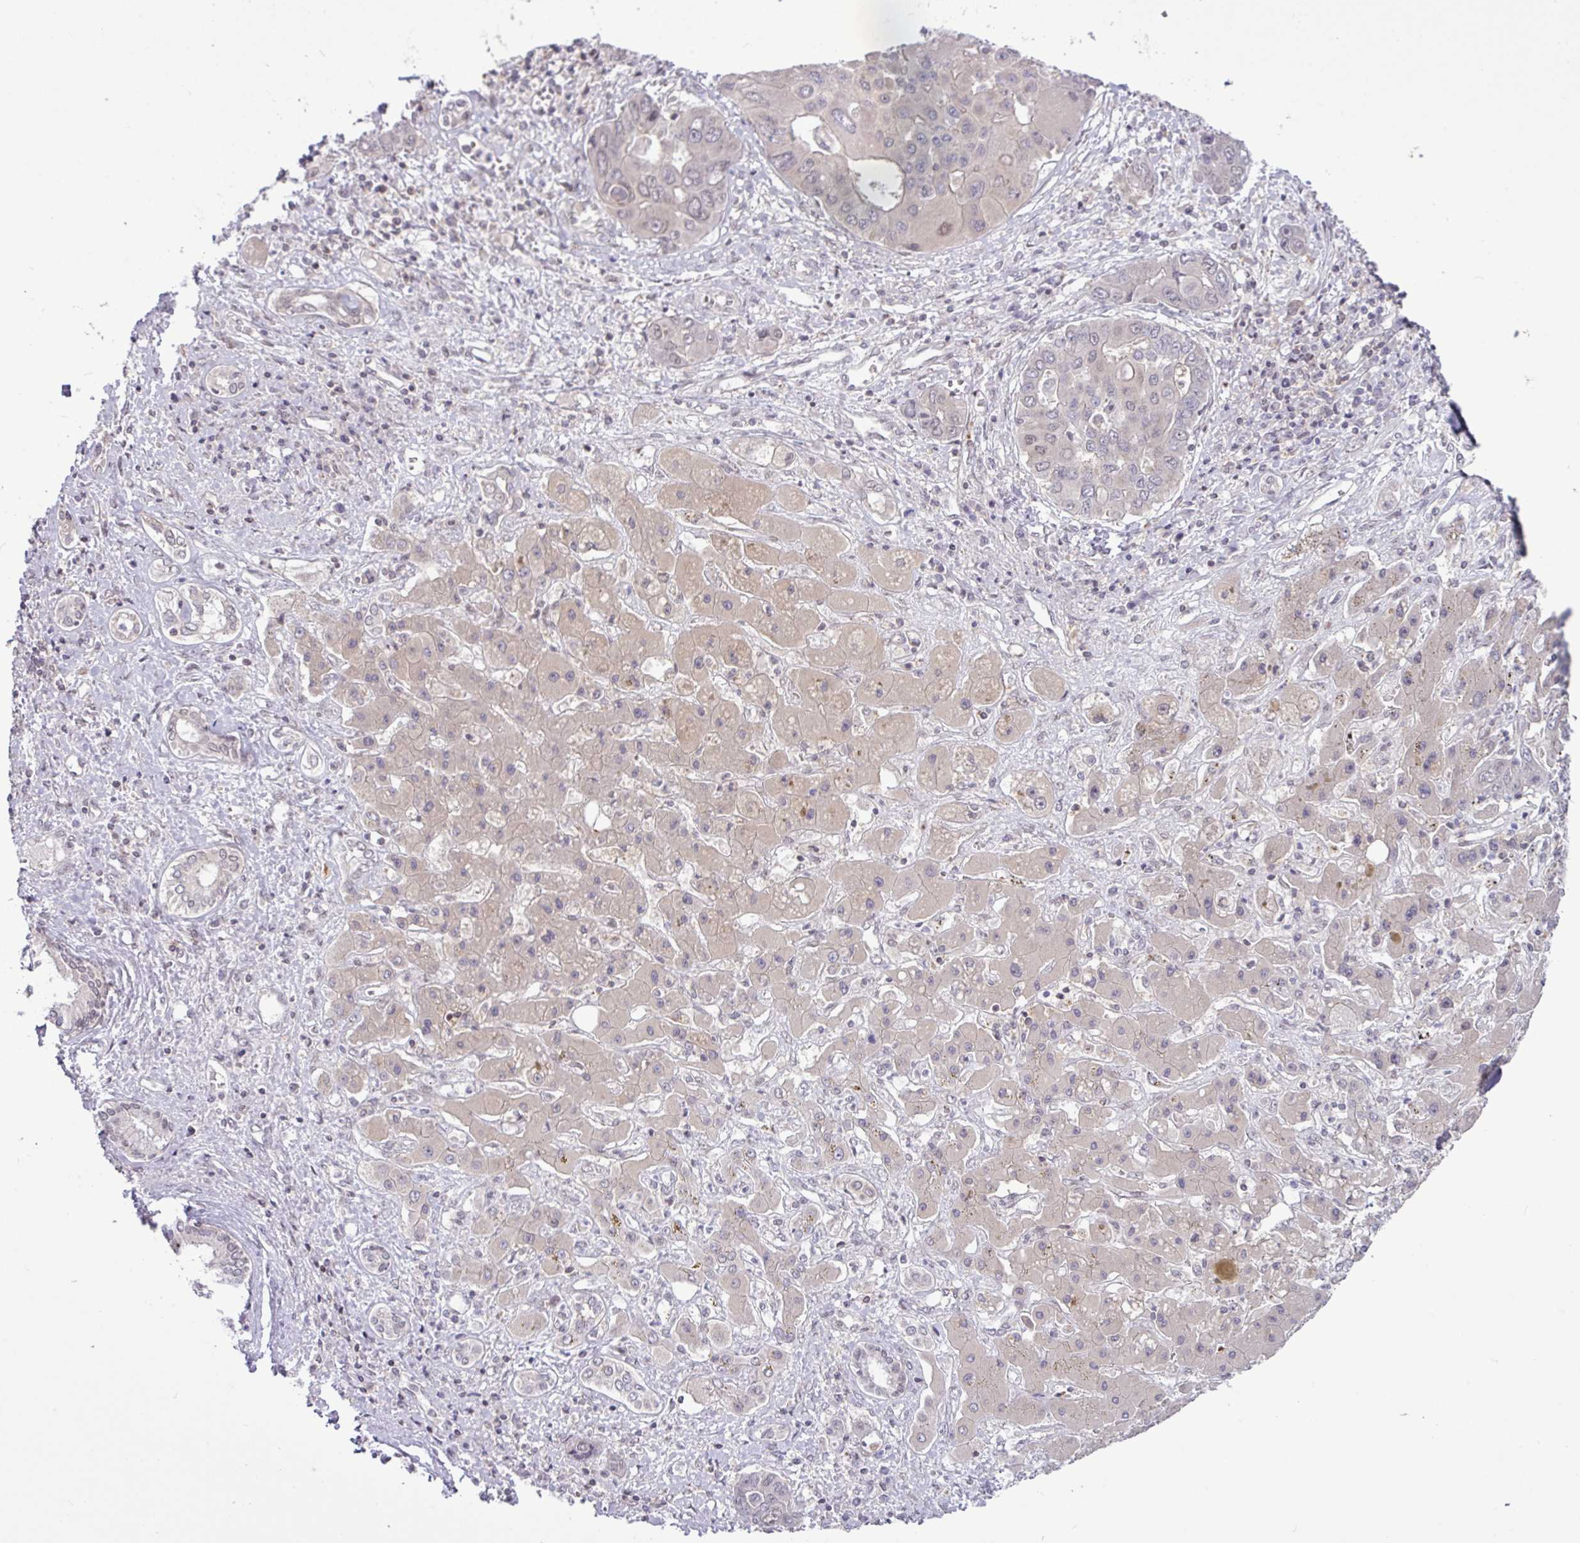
{"staining": {"intensity": "weak", "quantity": "<25%", "location": "nuclear"}, "tissue": "liver cancer", "cell_type": "Tumor cells", "image_type": "cancer", "snomed": [{"axis": "morphology", "description": "Cholangiocarcinoma"}, {"axis": "topography", "description": "Liver"}], "caption": "High magnification brightfield microscopy of liver cholangiocarcinoma stained with DAB (brown) and counterstained with hematoxylin (blue): tumor cells show no significant expression.", "gene": "RTL3", "patient": {"sex": "male", "age": 67}}